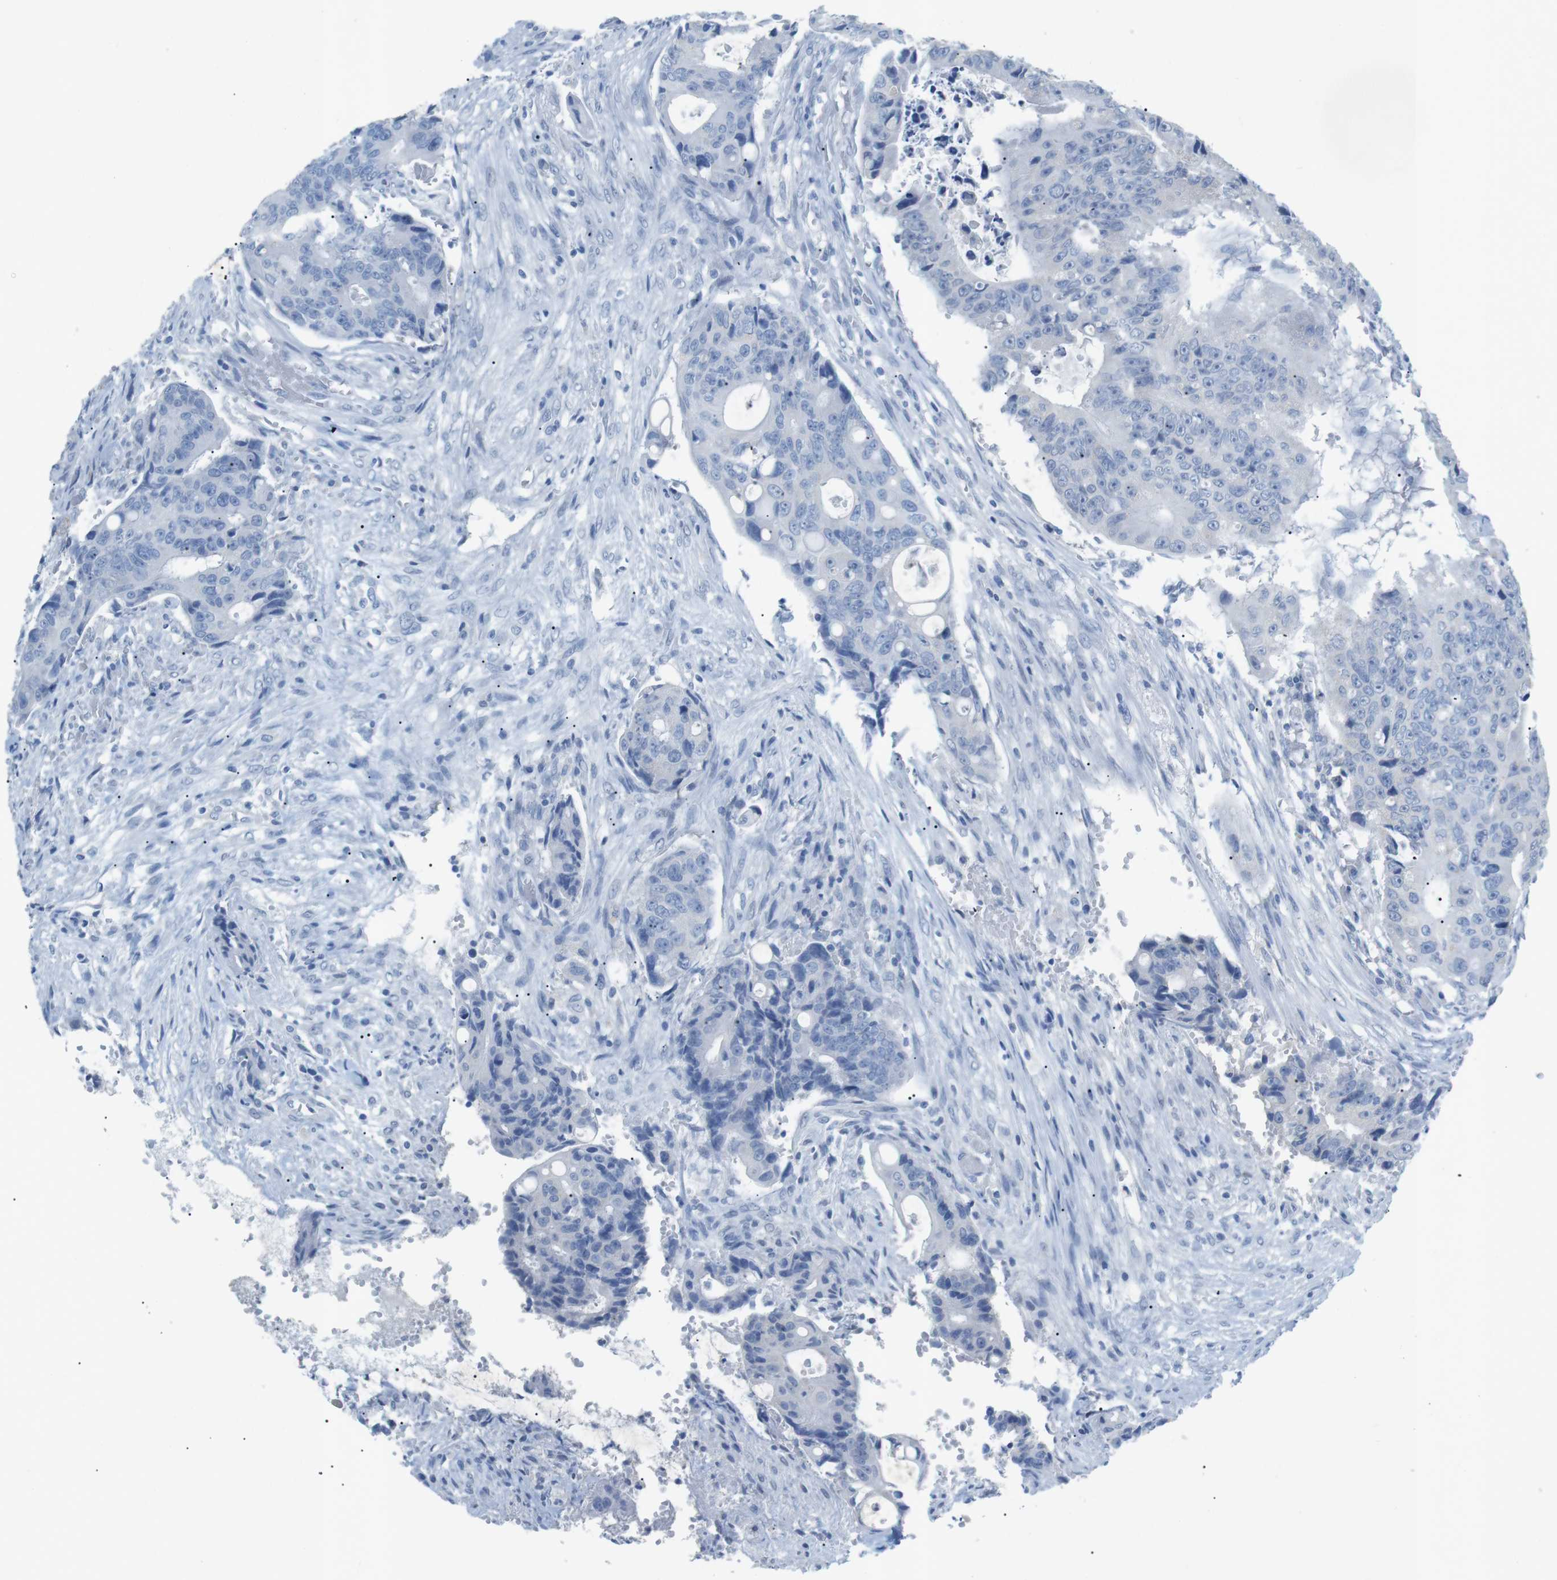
{"staining": {"intensity": "negative", "quantity": "none", "location": "none"}, "tissue": "colorectal cancer", "cell_type": "Tumor cells", "image_type": "cancer", "snomed": [{"axis": "morphology", "description": "Adenocarcinoma, NOS"}, {"axis": "topography", "description": "Colon"}], "caption": "A high-resolution micrograph shows immunohistochemistry (IHC) staining of colorectal cancer (adenocarcinoma), which displays no significant staining in tumor cells.", "gene": "SALL4", "patient": {"sex": "female", "age": 57}}